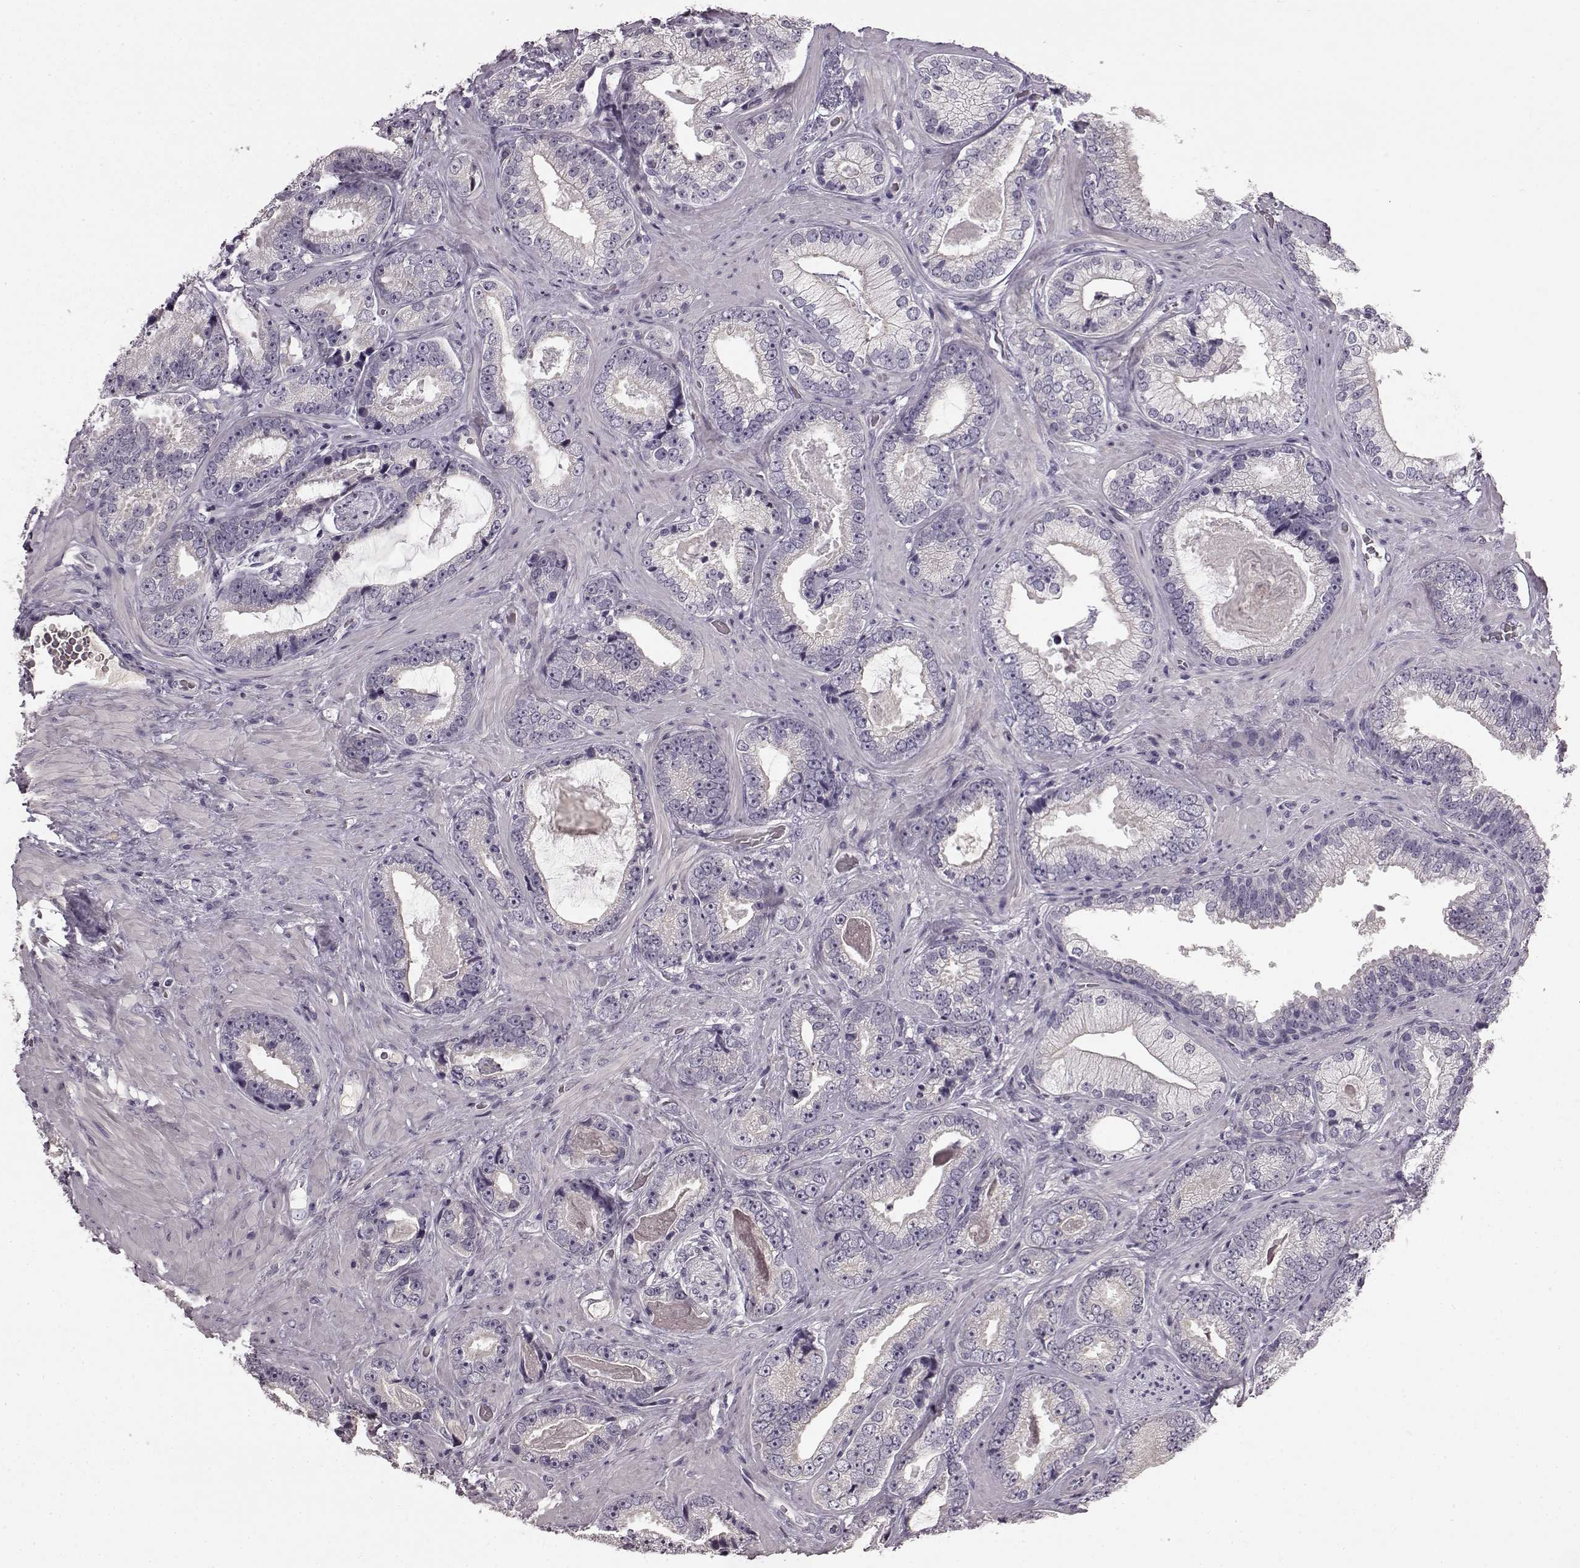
{"staining": {"intensity": "negative", "quantity": "none", "location": "none"}, "tissue": "prostate cancer", "cell_type": "Tumor cells", "image_type": "cancer", "snomed": [{"axis": "morphology", "description": "Adenocarcinoma, Low grade"}, {"axis": "topography", "description": "Prostate"}], "caption": "An immunohistochemistry micrograph of prostate cancer (low-grade adenocarcinoma) is shown. There is no staining in tumor cells of prostate cancer (low-grade adenocarcinoma).", "gene": "KRT85", "patient": {"sex": "male", "age": 61}}